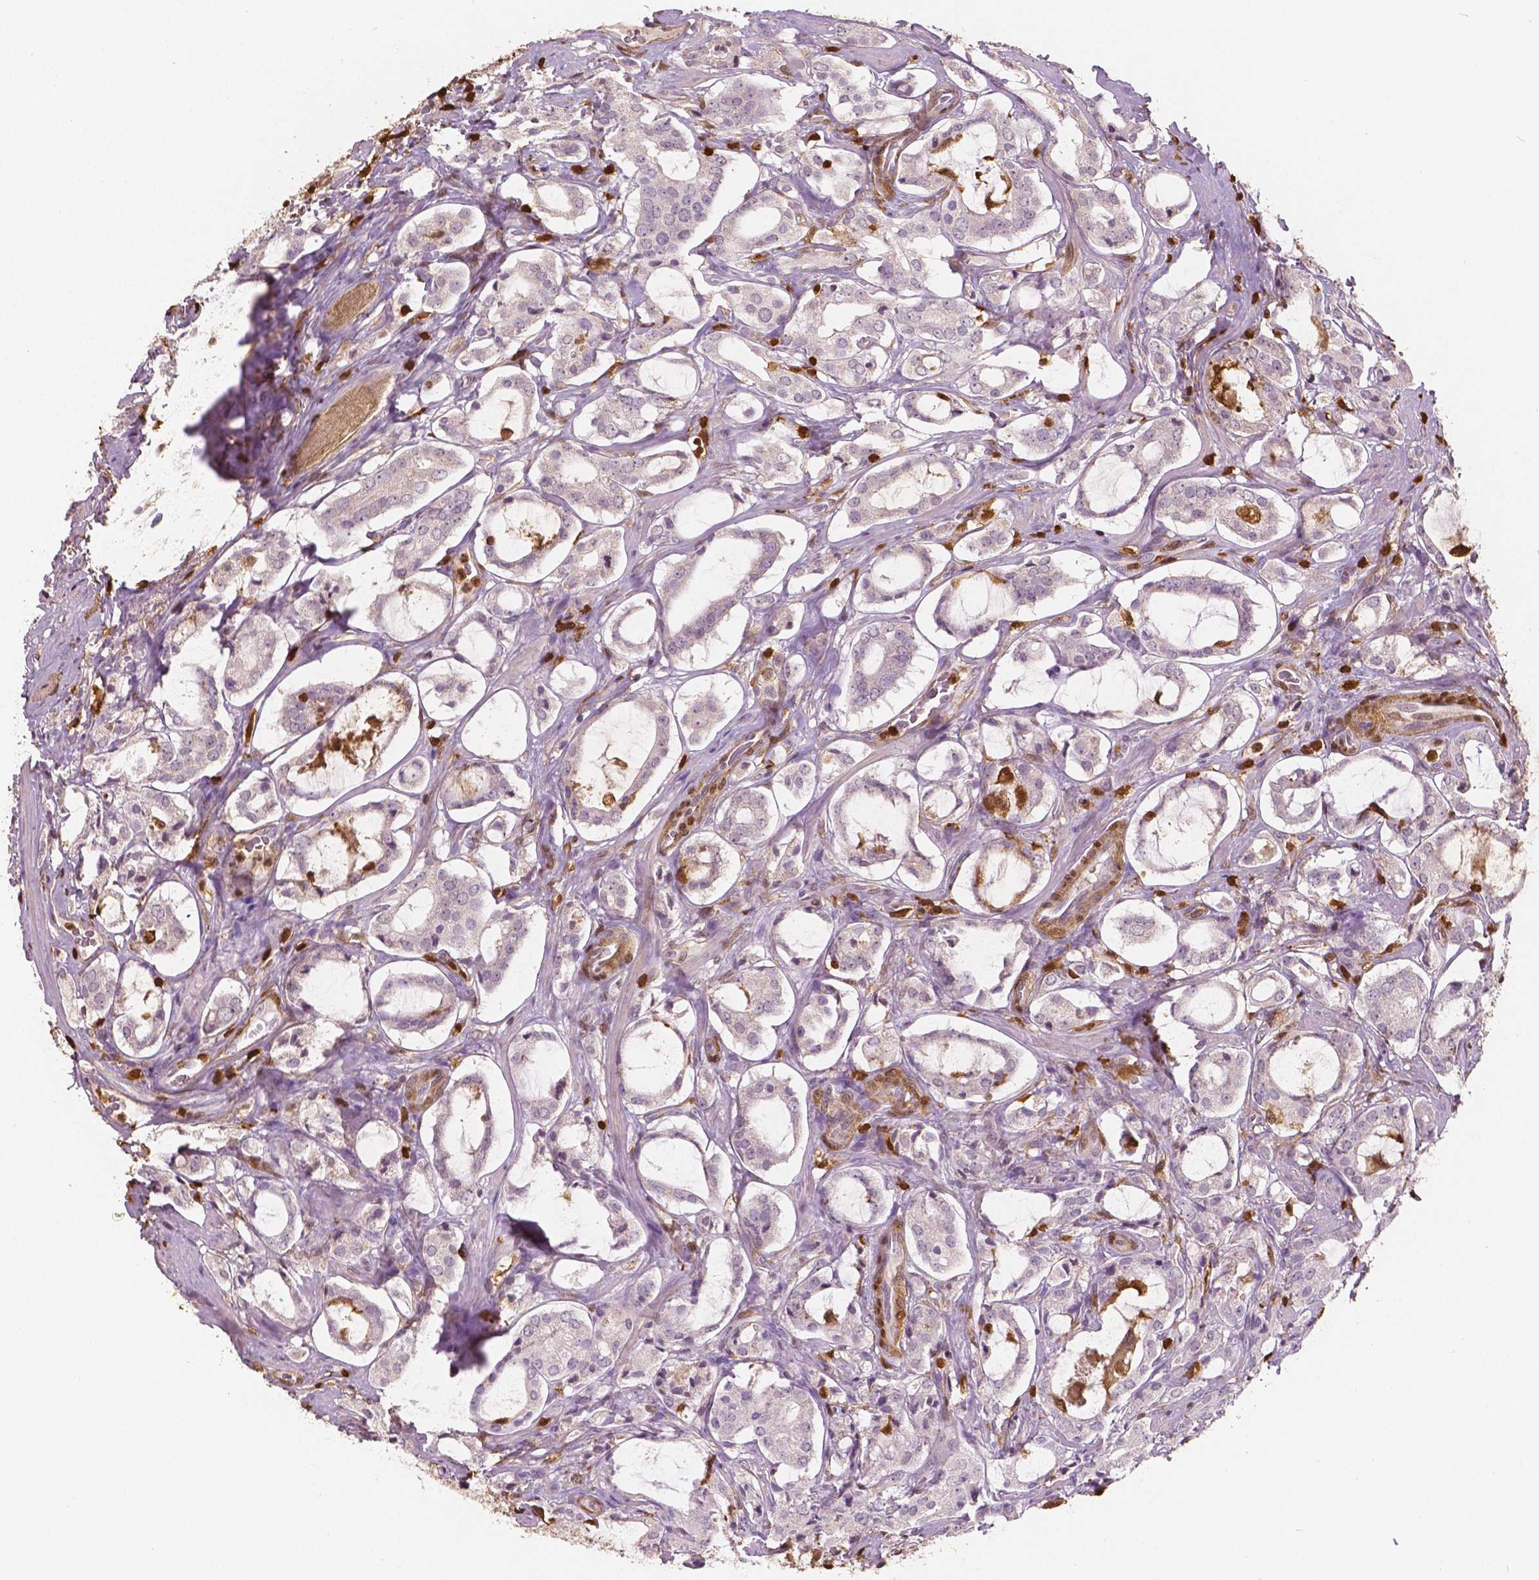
{"staining": {"intensity": "negative", "quantity": "none", "location": "none"}, "tissue": "prostate cancer", "cell_type": "Tumor cells", "image_type": "cancer", "snomed": [{"axis": "morphology", "description": "Adenocarcinoma, NOS"}, {"axis": "topography", "description": "Prostate"}], "caption": "Prostate cancer (adenocarcinoma) was stained to show a protein in brown. There is no significant expression in tumor cells.", "gene": "S100A4", "patient": {"sex": "male", "age": 66}}